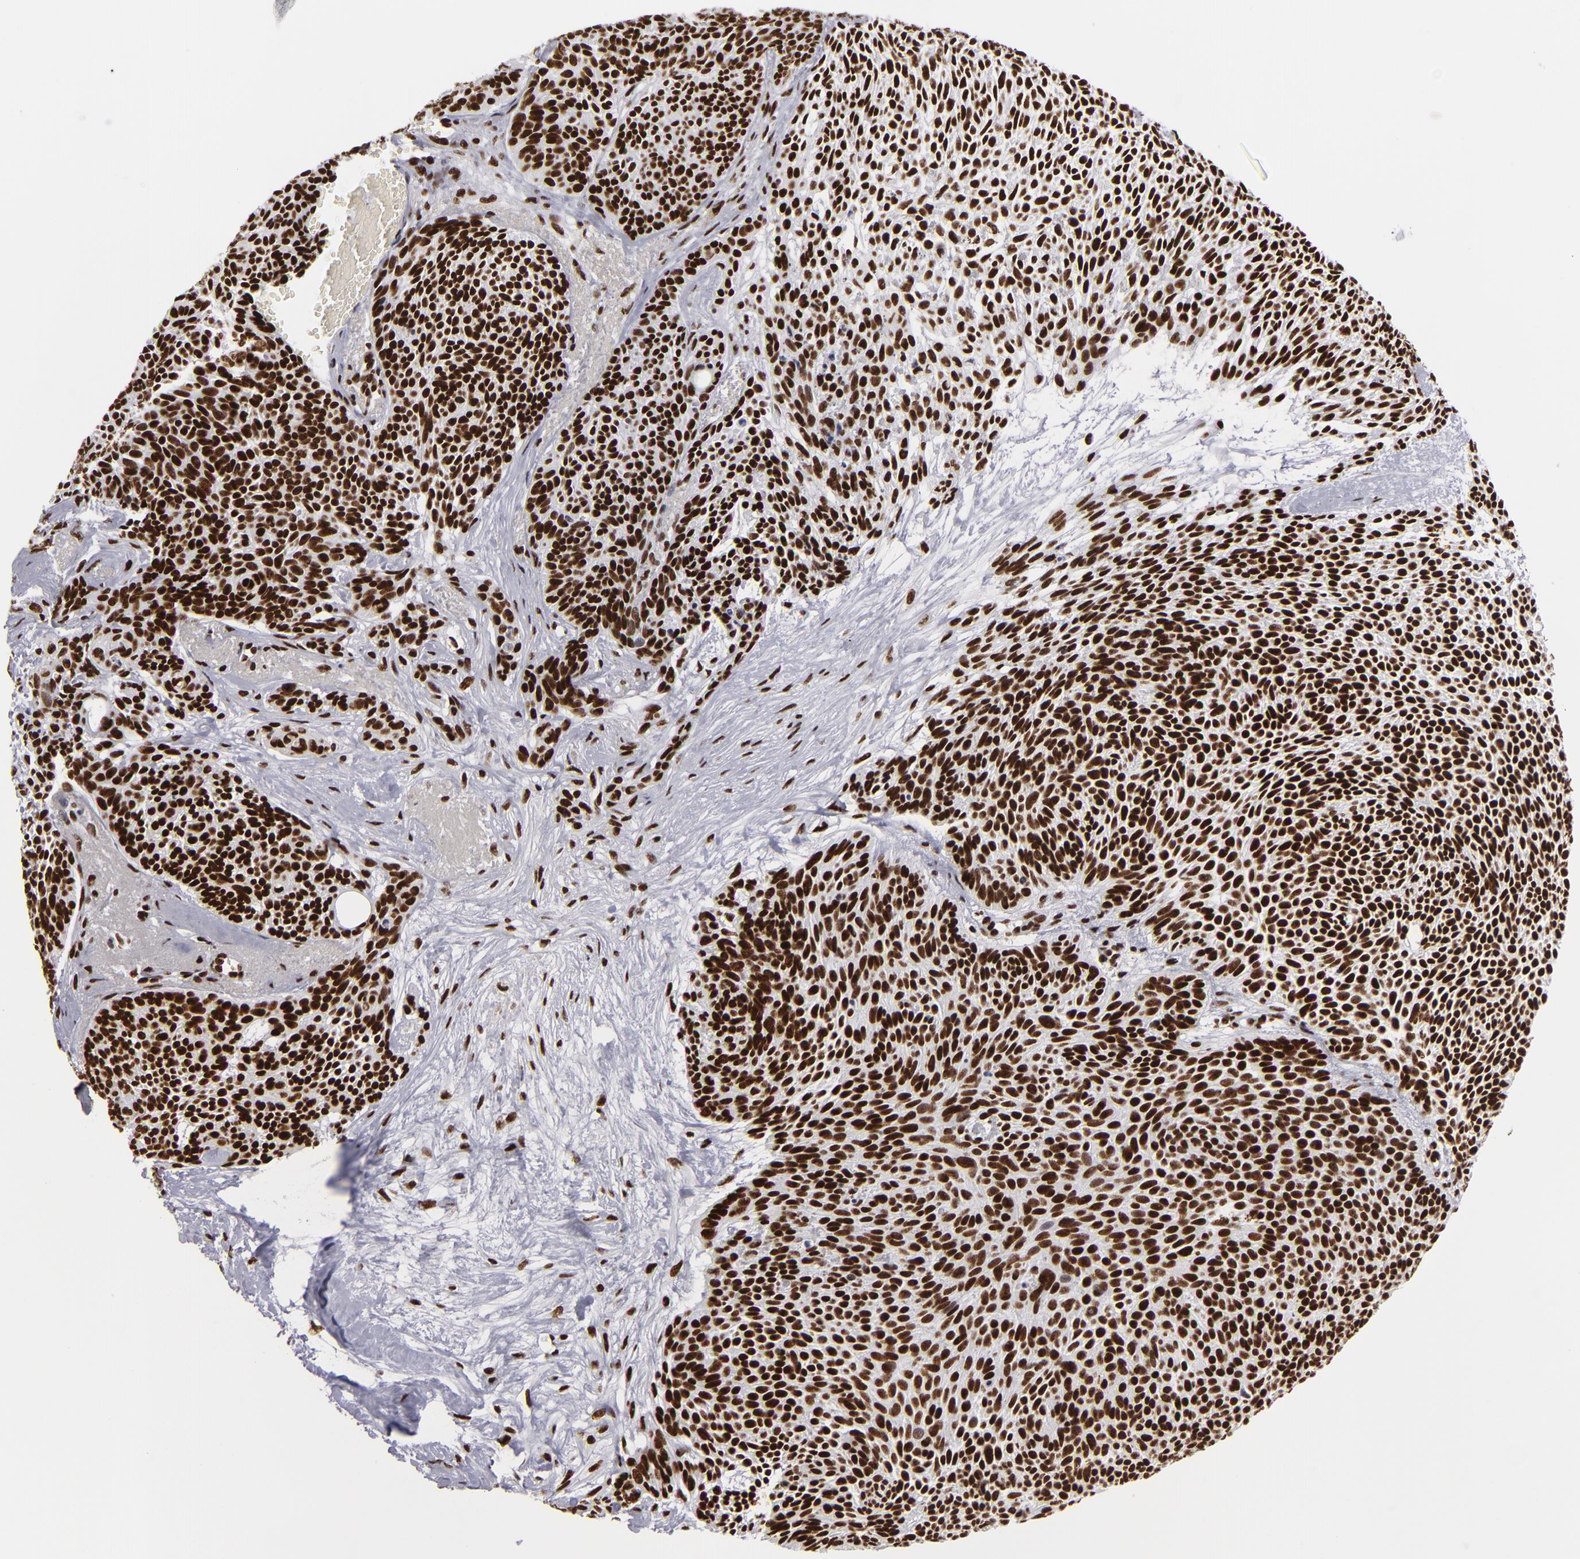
{"staining": {"intensity": "strong", "quantity": ">75%", "location": "nuclear"}, "tissue": "skin cancer", "cell_type": "Tumor cells", "image_type": "cancer", "snomed": [{"axis": "morphology", "description": "Basal cell carcinoma"}, {"axis": "topography", "description": "Skin"}], "caption": "Skin cancer (basal cell carcinoma) stained for a protein demonstrates strong nuclear positivity in tumor cells.", "gene": "SAFB", "patient": {"sex": "male", "age": 84}}